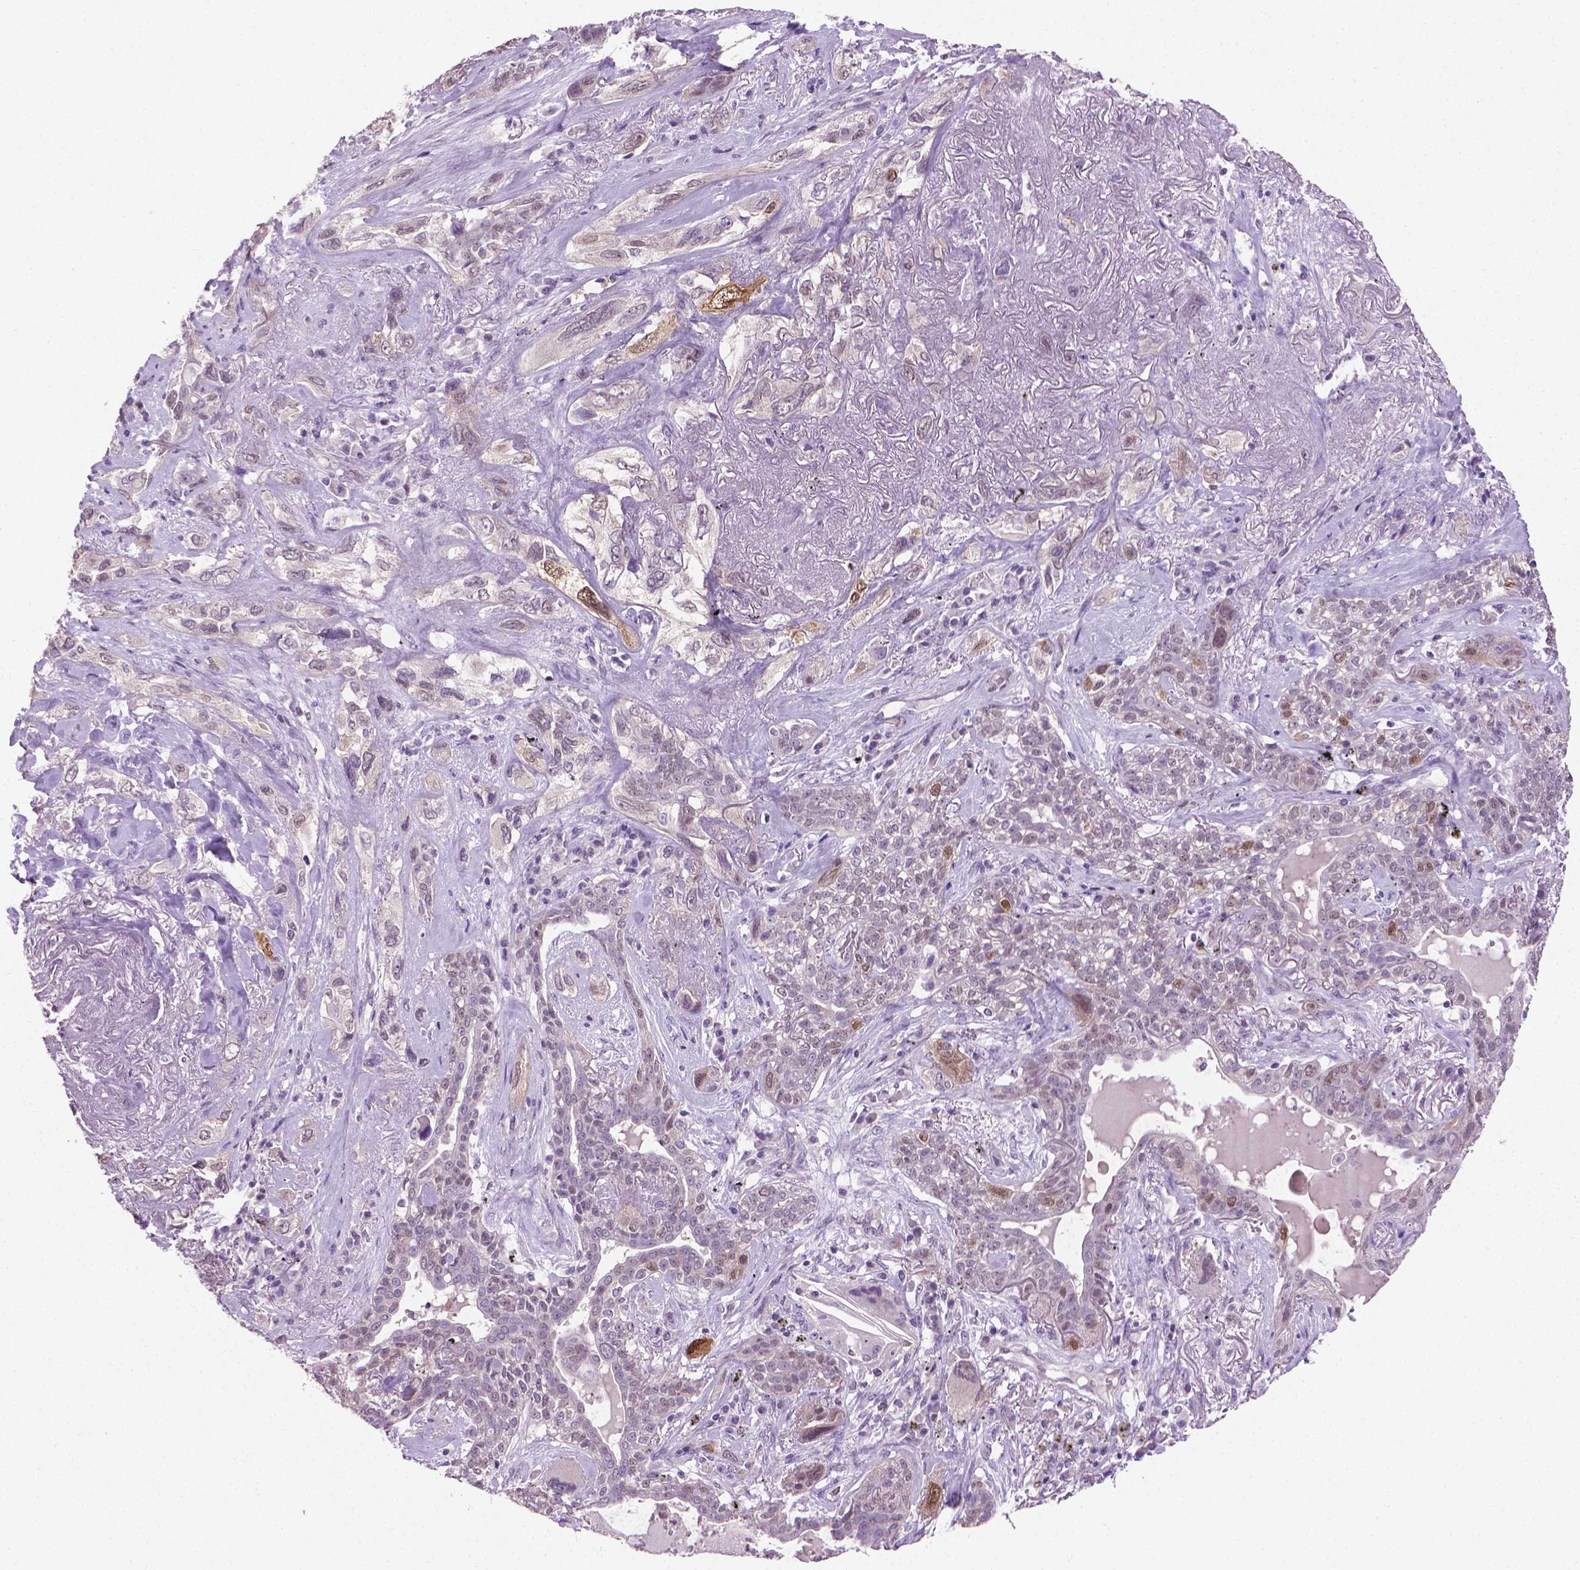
{"staining": {"intensity": "negative", "quantity": "none", "location": "none"}, "tissue": "lung cancer", "cell_type": "Tumor cells", "image_type": "cancer", "snomed": [{"axis": "morphology", "description": "Squamous cell carcinoma, NOS"}, {"axis": "topography", "description": "Lung"}], "caption": "Immunohistochemical staining of human lung cancer demonstrates no significant positivity in tumor cells.", "gene": "CDKN2D", "patient": {"sex": "female", "age": 70}}